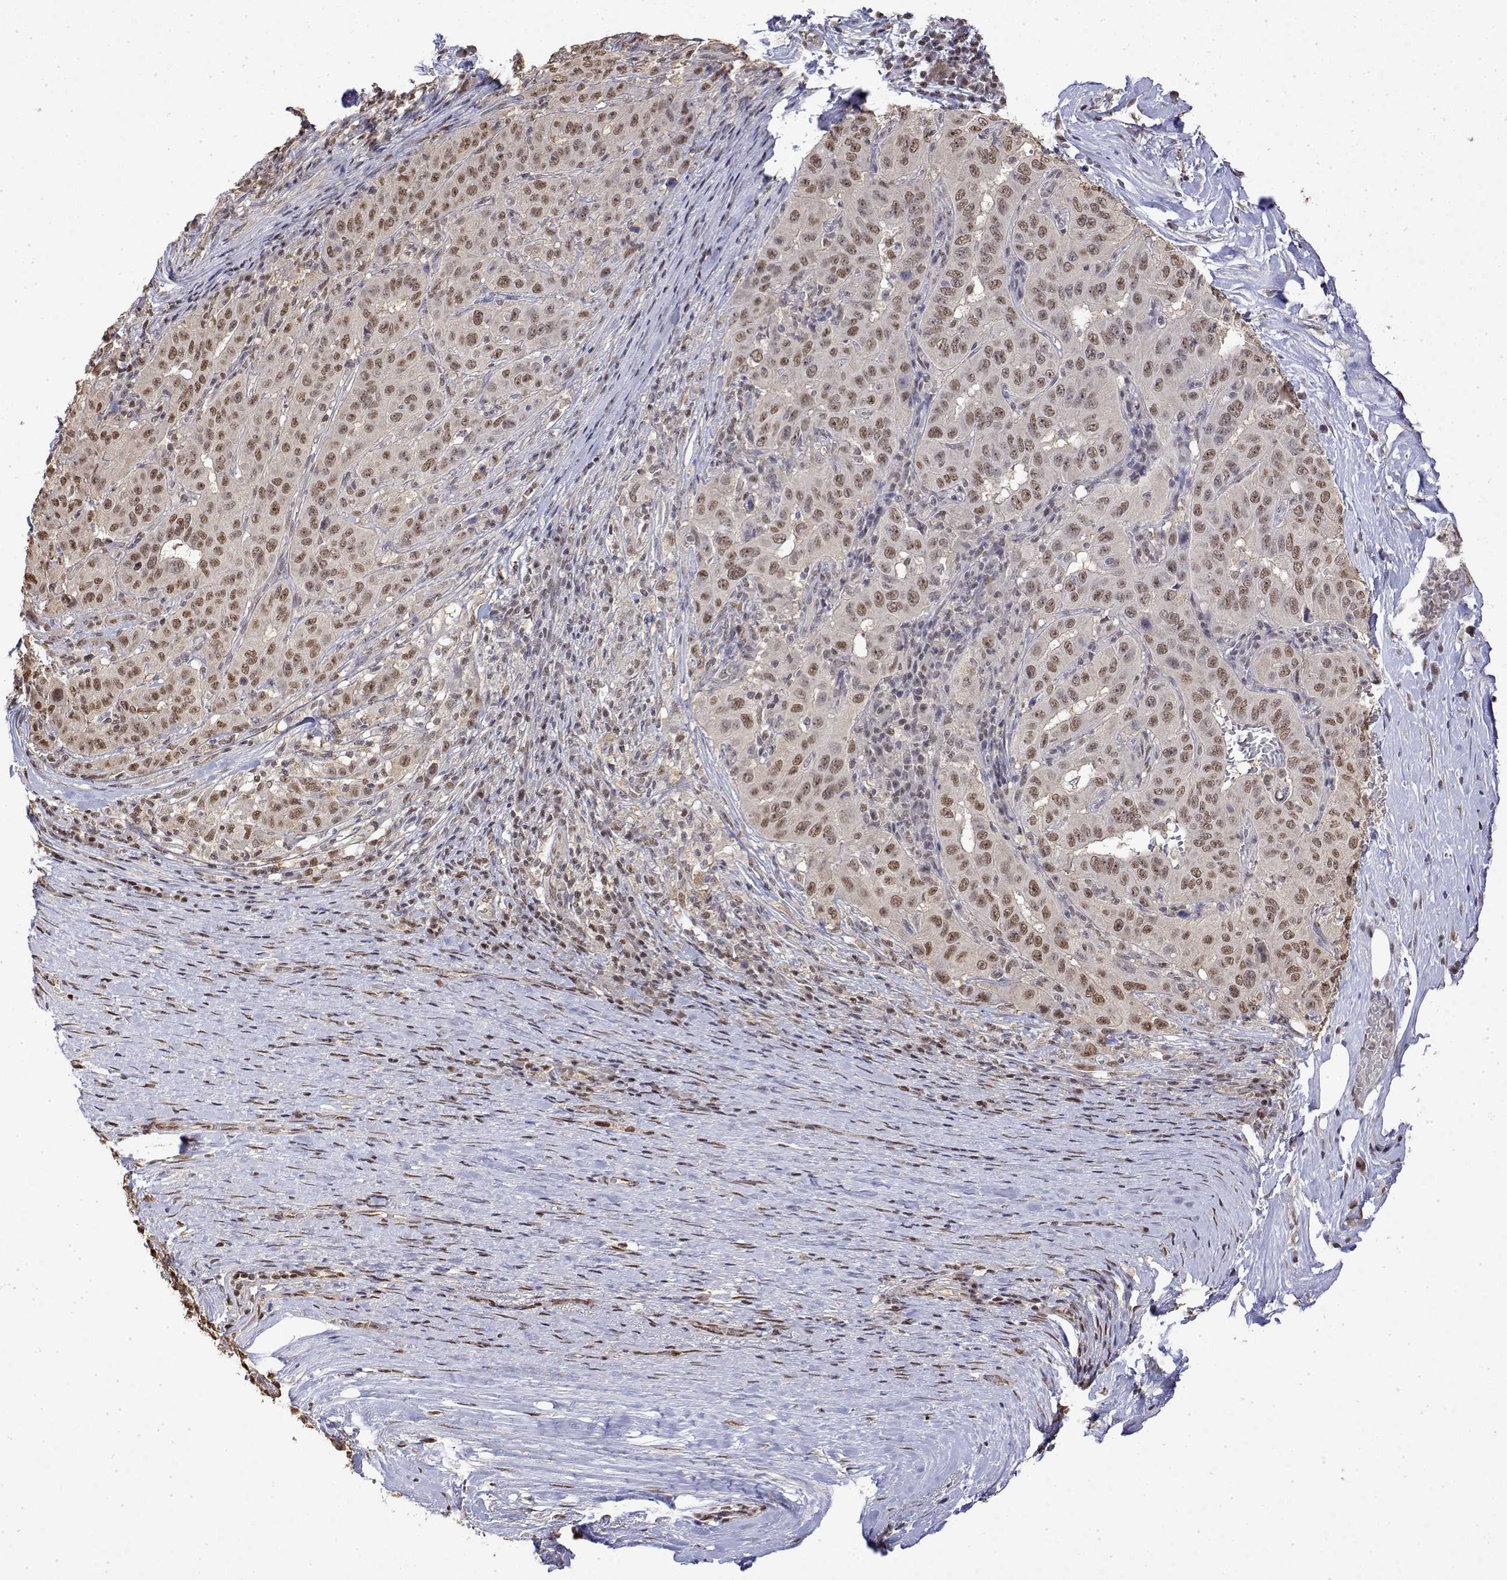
{"staining": {"intensity": "moderate", "quantity": ">75%", "location": "nuclear"}, "tissue": "pancreatic cancer", "cell_type": "Tumor cells", "image_type": "cancer", "snomed": [{"axis": "morphology", "description": "Adenocarcinoma, NOS"}, {"axis": "topography", "description": "Pancreas"}], "caption": "Immunohistochemistry (IHC) staining of pancreatic cancer (adenocarcinoma), which shows medium levels of moderate nuclear expression in about >75% of tumor cells indicating moderate nuclear protein positivity. The staining was performed using DAB (brown) for protein detection and nuclei were counterstained in hematoxylin (blue).", "gene": "TPI1", "patient": {"sex": "male", "age": 63}}